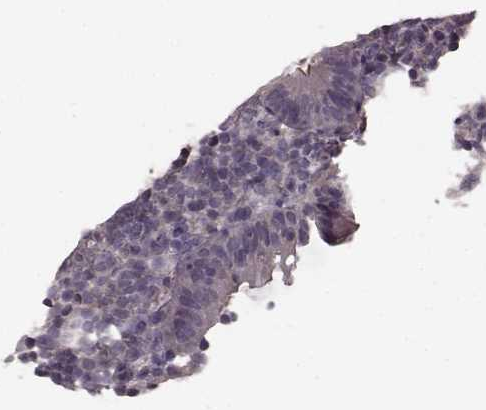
{"staining": {"intensity": "moderate", "quantity": "<25%", "location": "cytoplasmic/membranous"}, "tissue": "appendix", "cell_type": "Glandular cells", "image_type": "normal", "snomed": [{"axis": "morphology", "description": "Normal tissue, NOS"}, {"axis": "topography", "description": "Appendix"}], "caption": "Benign appendix exhibits moderate cytoplasmic/membranous expression in approximately <25% of glandular cells Nuclei are stained in blue..", "gene": "PRKCE", "patient": {"sex": "female", "age": 32}}